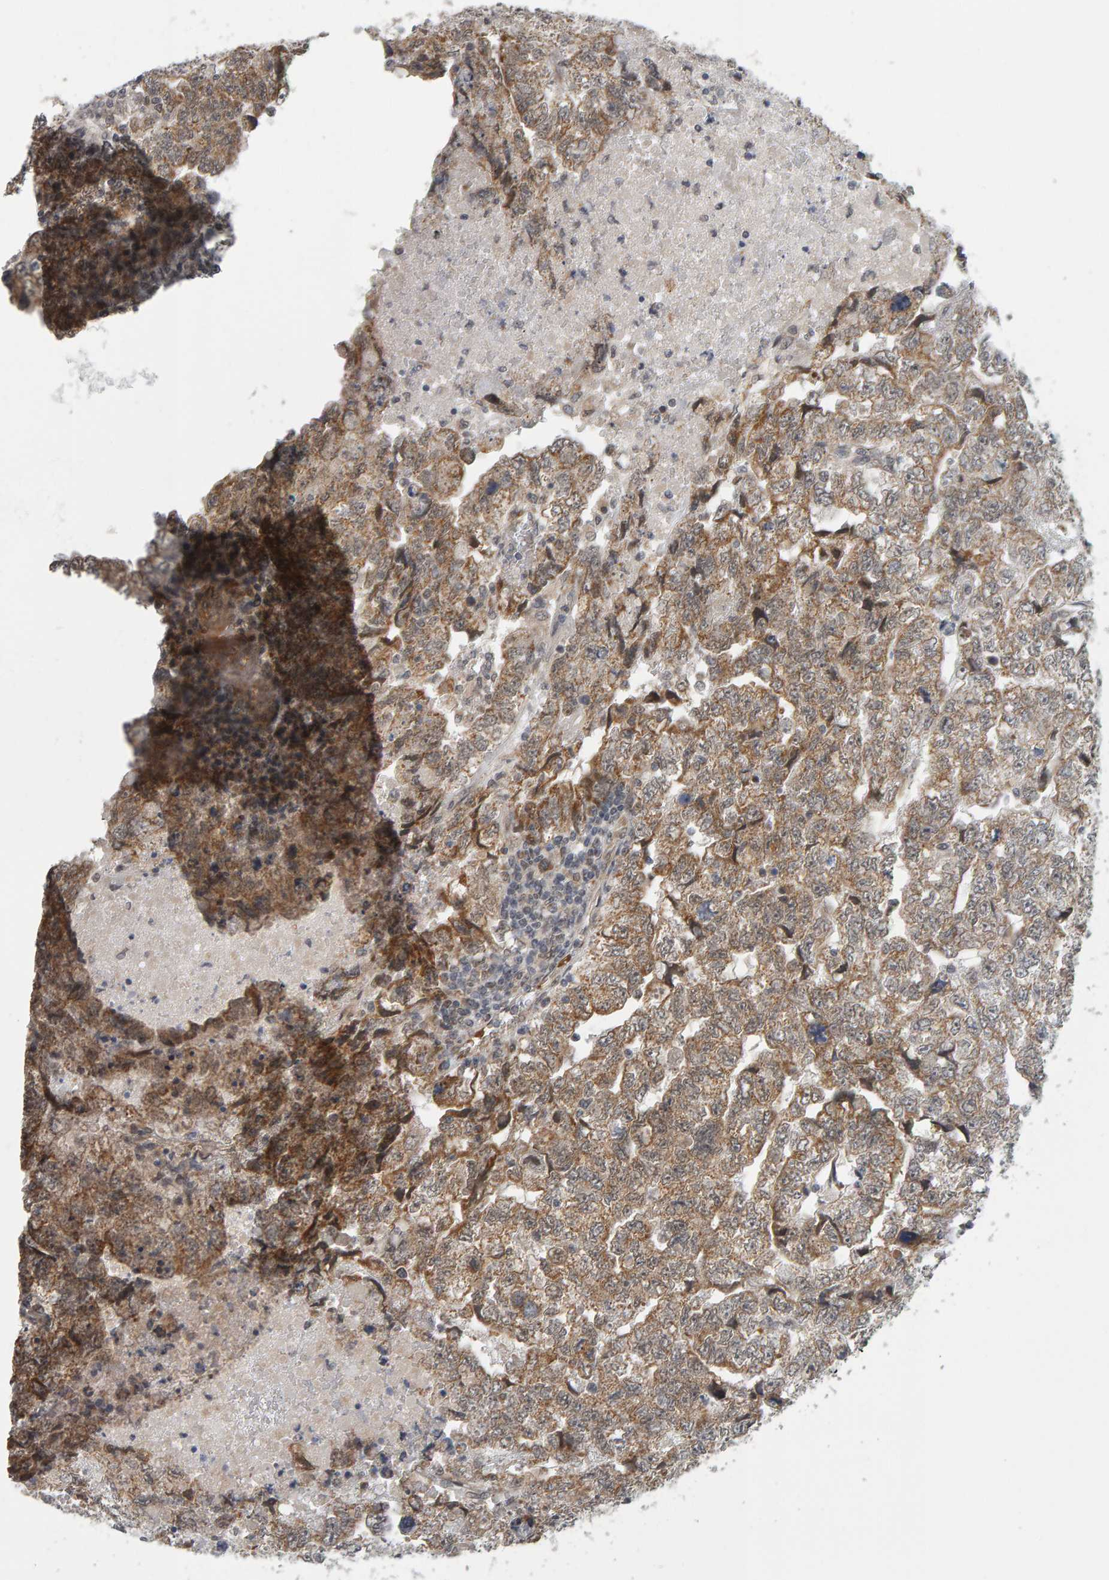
{"staining": {"intensity": "moderate", "quantity": ">75%", "location": "cytoplasmic/membranous"}, "tissue": "testis cancer", "cell_type": "Tumor cells", "image_type": "cancer", "snomed": [{"axis": "morphology", "description": "Carcinoma, Embryonal, NOS"}, {"axis": "topography", "description": "Testis"}], "caption": "Testis cancer (embryonal carcinoma) stained with DAB (3,3'-diaminobenzidine) IHC displays medium levels of moderate cytoplasmic/membranous expression in approximately >75% of tumor cells.", "gene": "DAP3", "patient": {"sex": "male", "age": 36}}